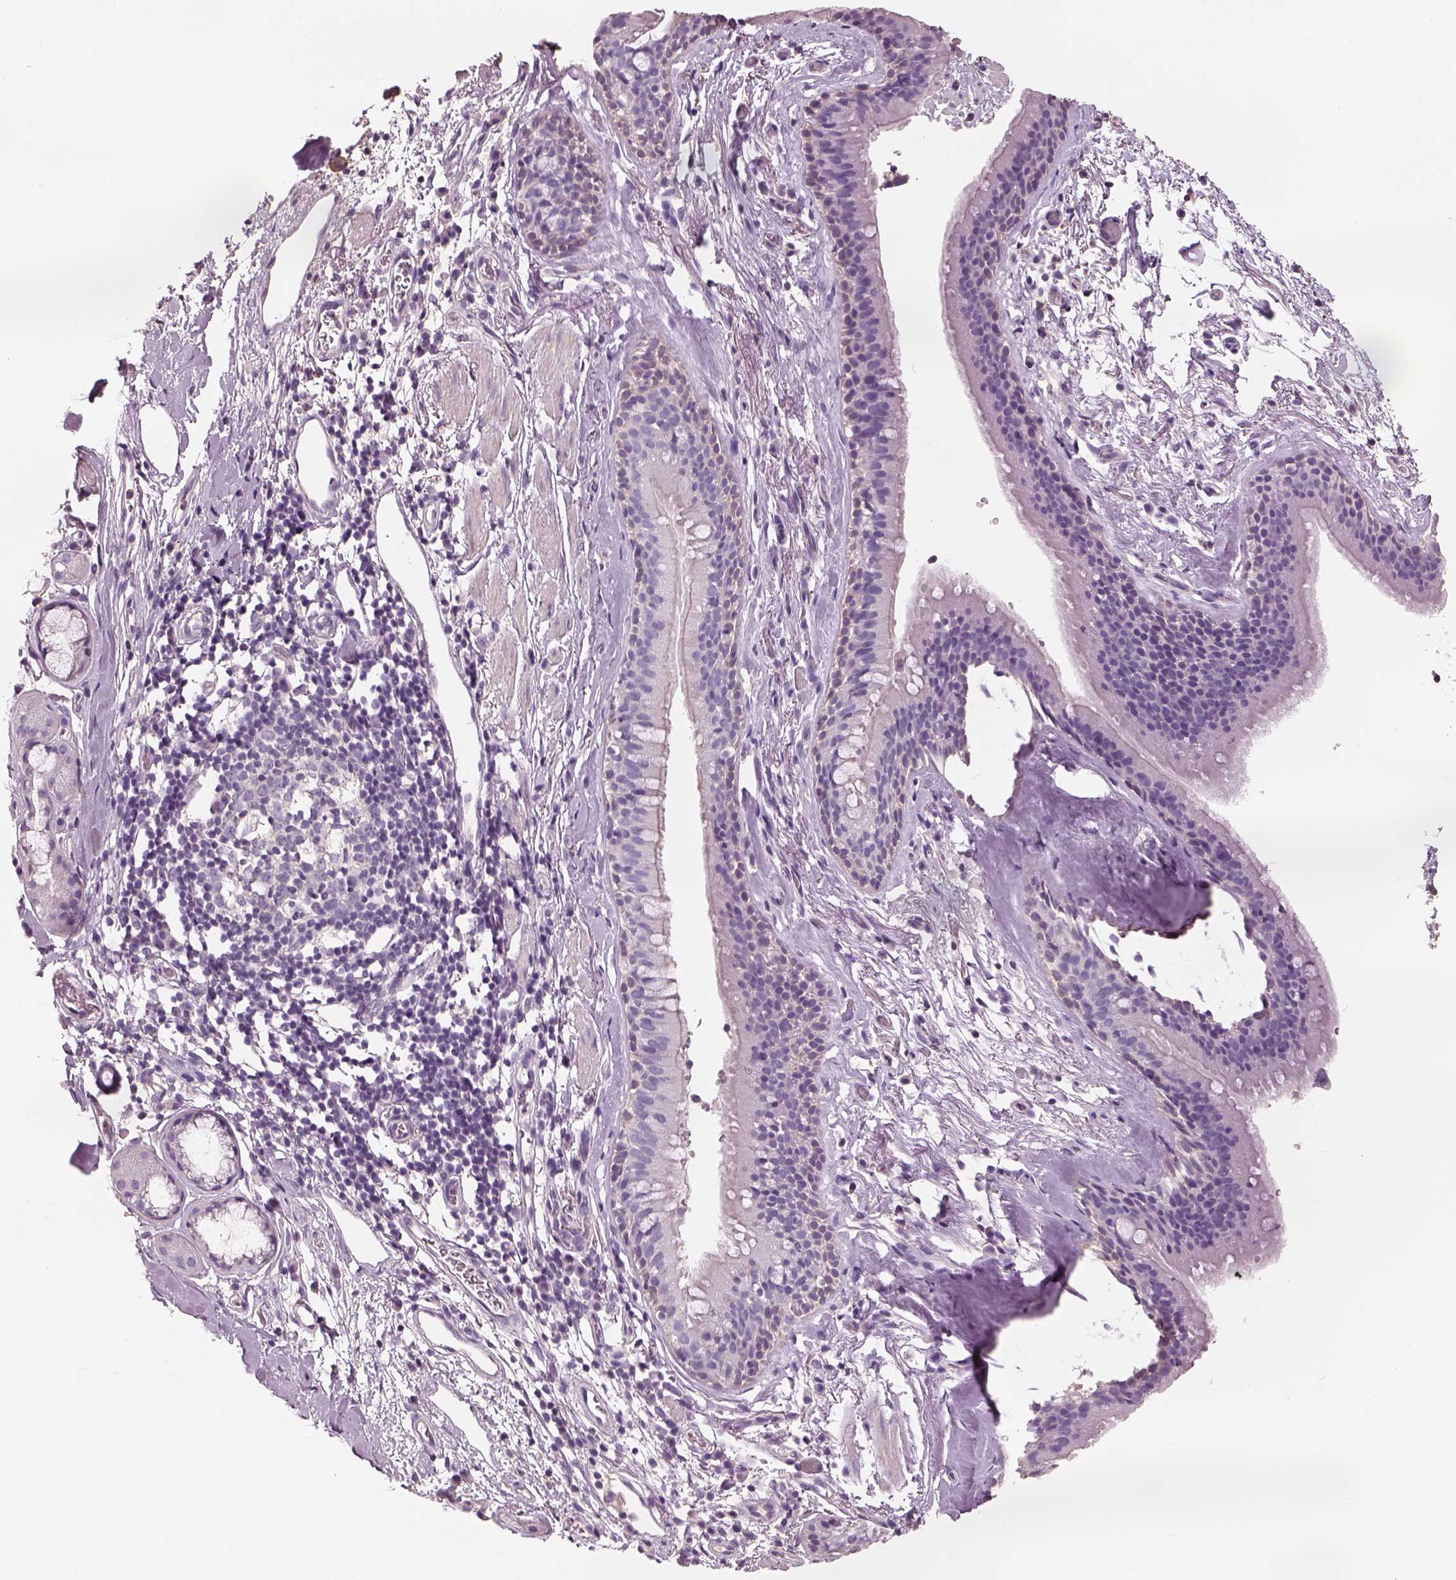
{"staining": {"intensity": "negative", "quantity": "none", "location": "none"}, "tissue": "bronchus", "cell_type": "Respiratory epithelial cells", "image_type": "normal", "snomed": [{"axis": "morphology", "description": "Normal tissue, NOS"}, {"axis": "topography", "description": "Cartilage tissue"}, {"axis": "topography", "description": "Bronchus"}], "caption": "The histopathology image demonstrates no staining of respiratory epithelial cells in unremarkable bronchus. (IHC, brightfield microscopy, high magnification).", "gene": "OTUD6A", "patient": {"sex": "male", "age": 58}}